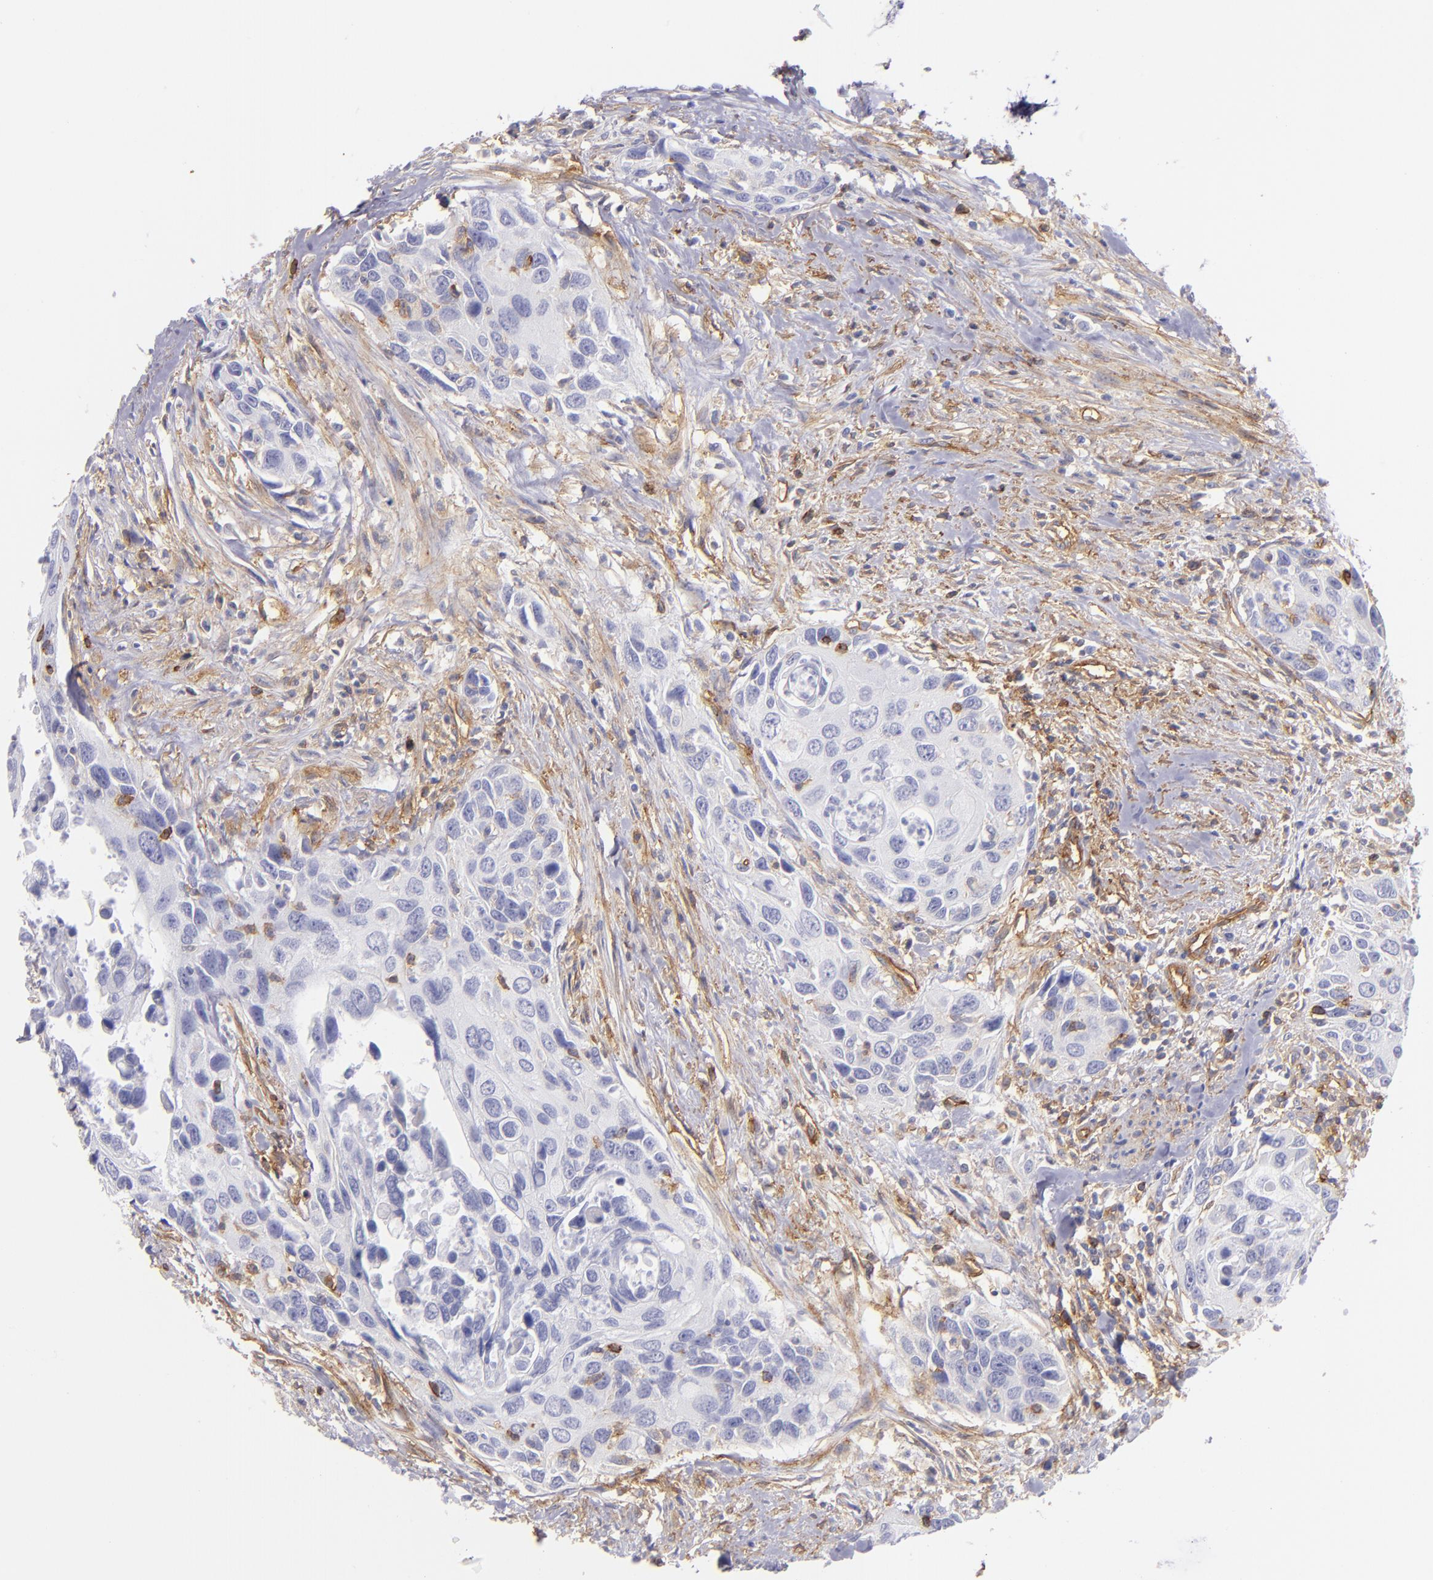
{"staining": {"intensity": "negative", "quantity": "none", "location": "none"}, "tissue": "urothelial cancer", "cell_type": "Tumor cells", "image_type": "cancer", "snomed": [{"axis": "morphology", "description": "Urothelial carcinoma, High grade"}, {"axis": "topography", "description": "Urinary bladder"}], "caption": "The immunohistochemistry micrograph has no significant positivity in tumor cells of high-grade urothelial carcinoma tissue.", "gene": "ENTPD1", "patient": {"sex": "male", "age": 71}}